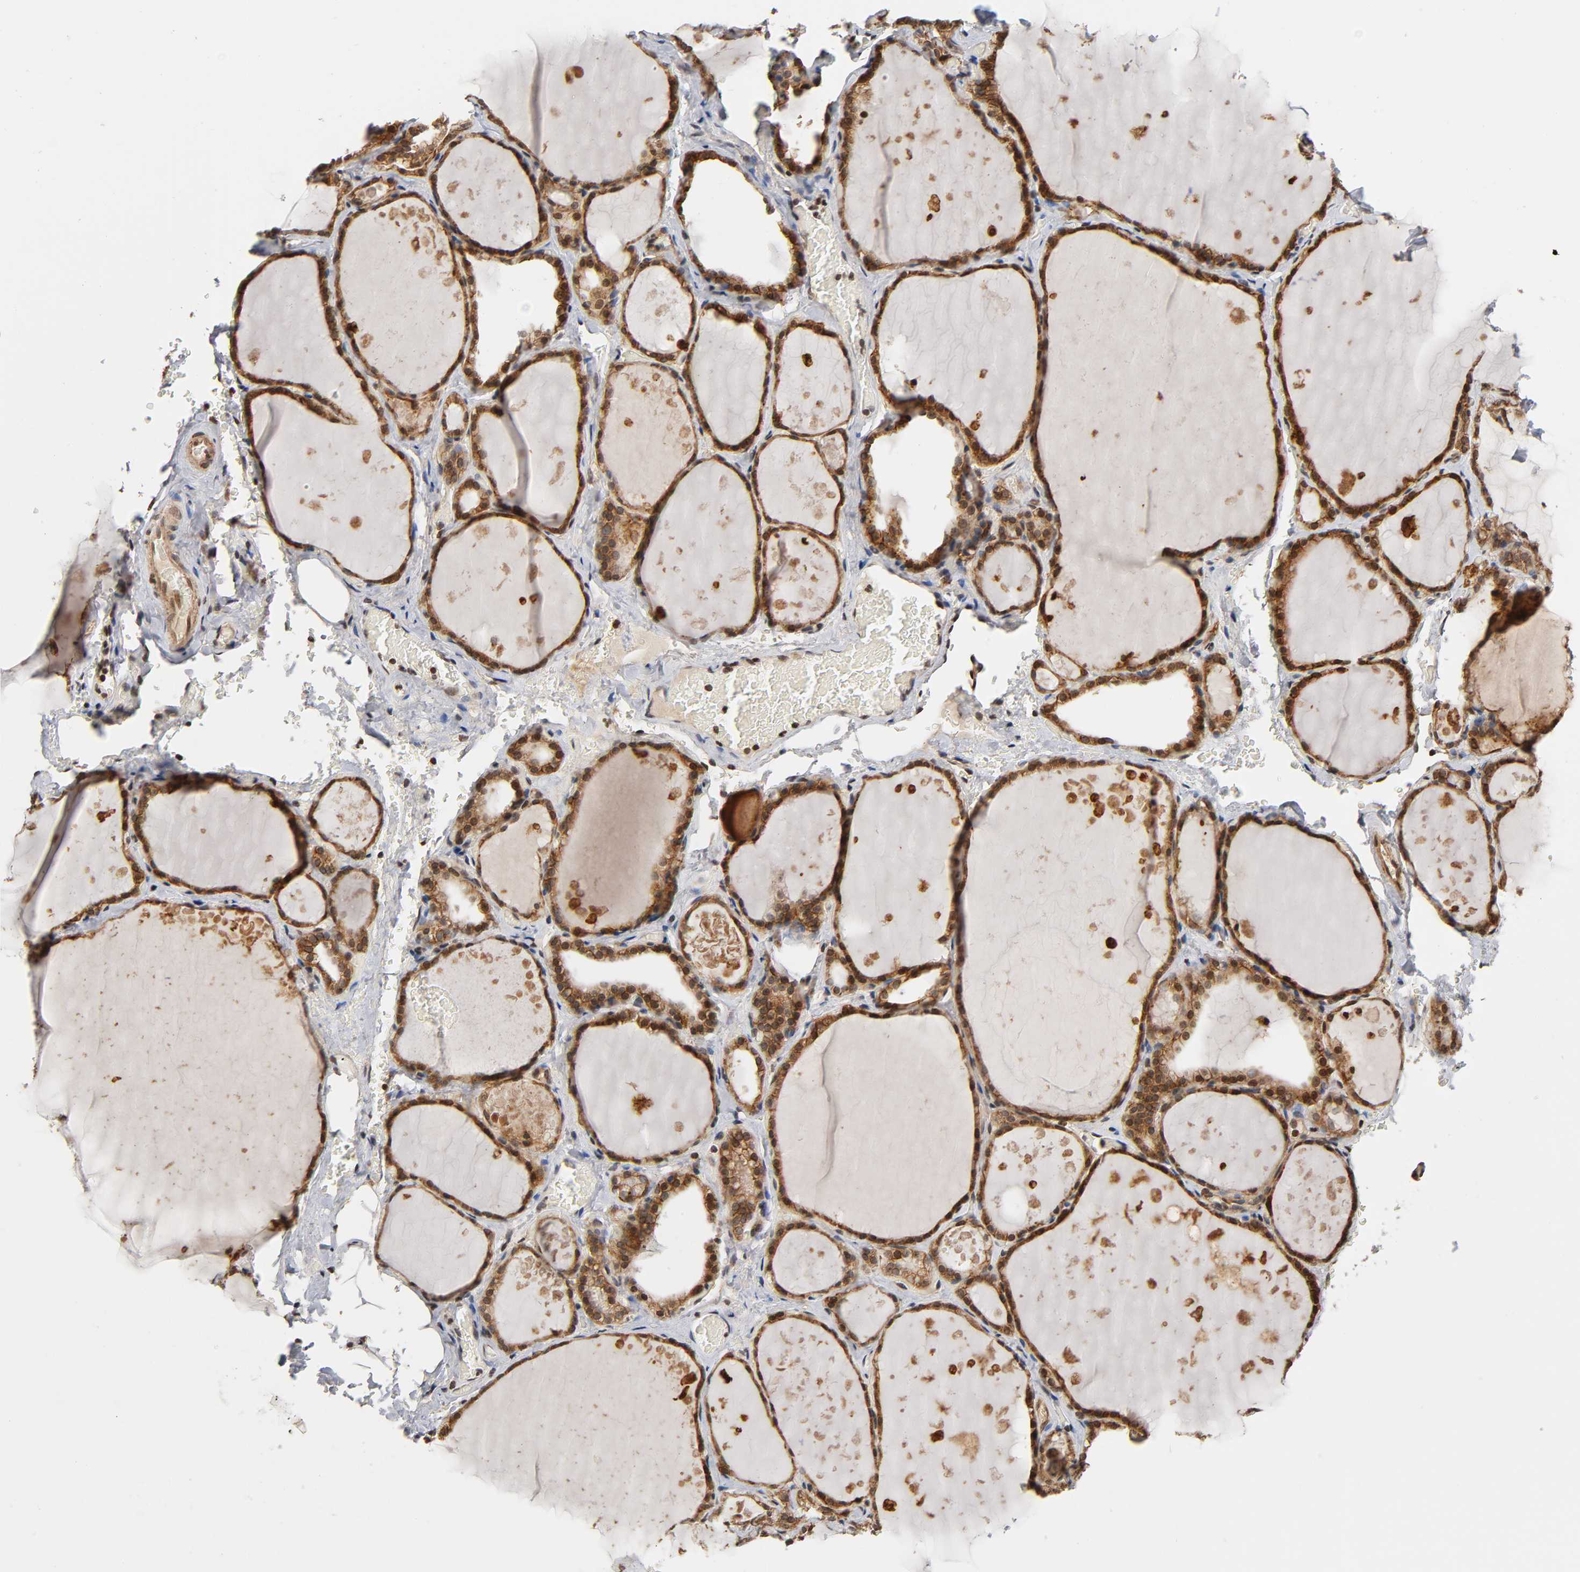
{"staining": {"intensity": "moderate", "quantity": ">75%", "location": "cytoplasmic/membranous,nuclear"}, "tissue": "thyroid gland", "cell_type": "Glandular cells", "image_type": "normal", "snomed": [{"axis": "morphology", "description": "Normal tissue, NOS"}, {"axis": "topography", "description": "Thyroid gland"}], "caption": "Immunohistochemistry (DAB) staining of normal thyroid gland reveals moderate cytoplasmic/membranous,nuclear protein staining in about >75% of glandular cells.", "gene": "ITGAV", "patient": {"sex": "male", "age": 61}}